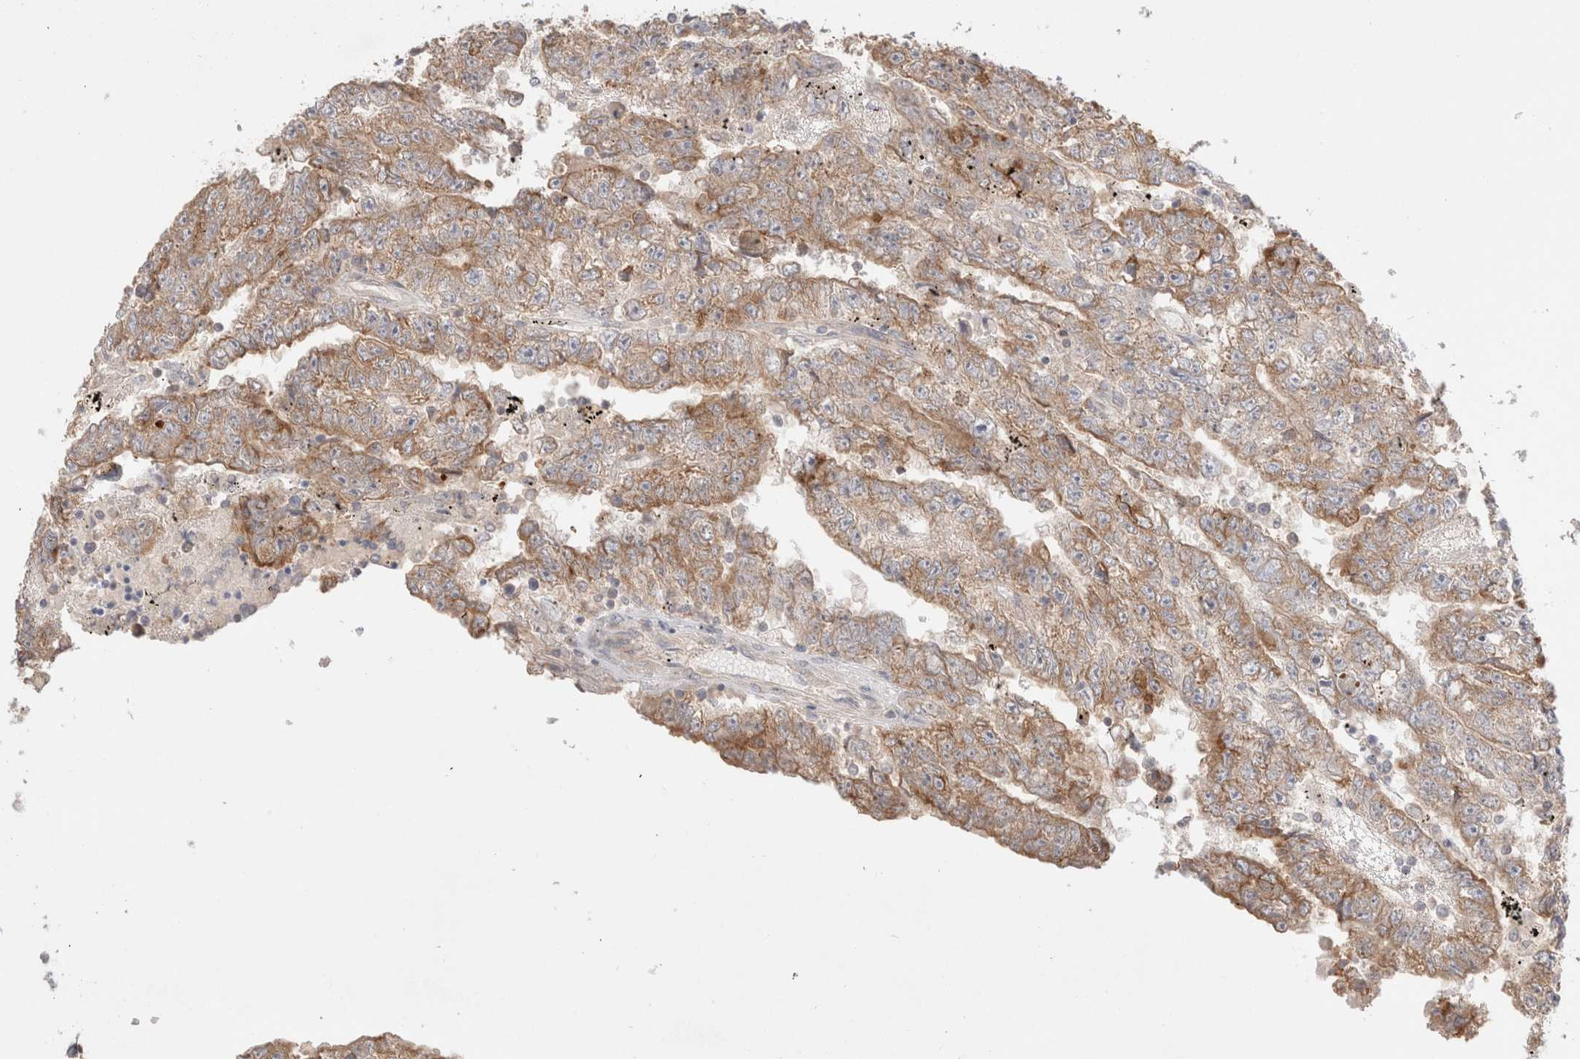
{"staining": {"intensity": "moderate", "quantity": ">75%", "location": "cytoplasmic/membranous"}, "tissue": "testis cancer", "cell_type": "Tumor cells", "image_type": "cancer", "snomed": [{"axis": "morphology", "description": "Carcinoma, Embryonal, NOS"}, {"axis": "topography", "description": "Testis"}], "caption": "DAB immunohistochemical staining of testis cancer shows moderate cytoplasmic/membranous protein positivity in approximately >75% of tumor cells. The staining is performed using DAB (3,3'-diaminobenzidine) brown chromogen to label protein expression. The nuclei are counter-stained blue using hematoxylin.", "gene": "TRIM41", "patient": {"sex": "male", "age": 25}}